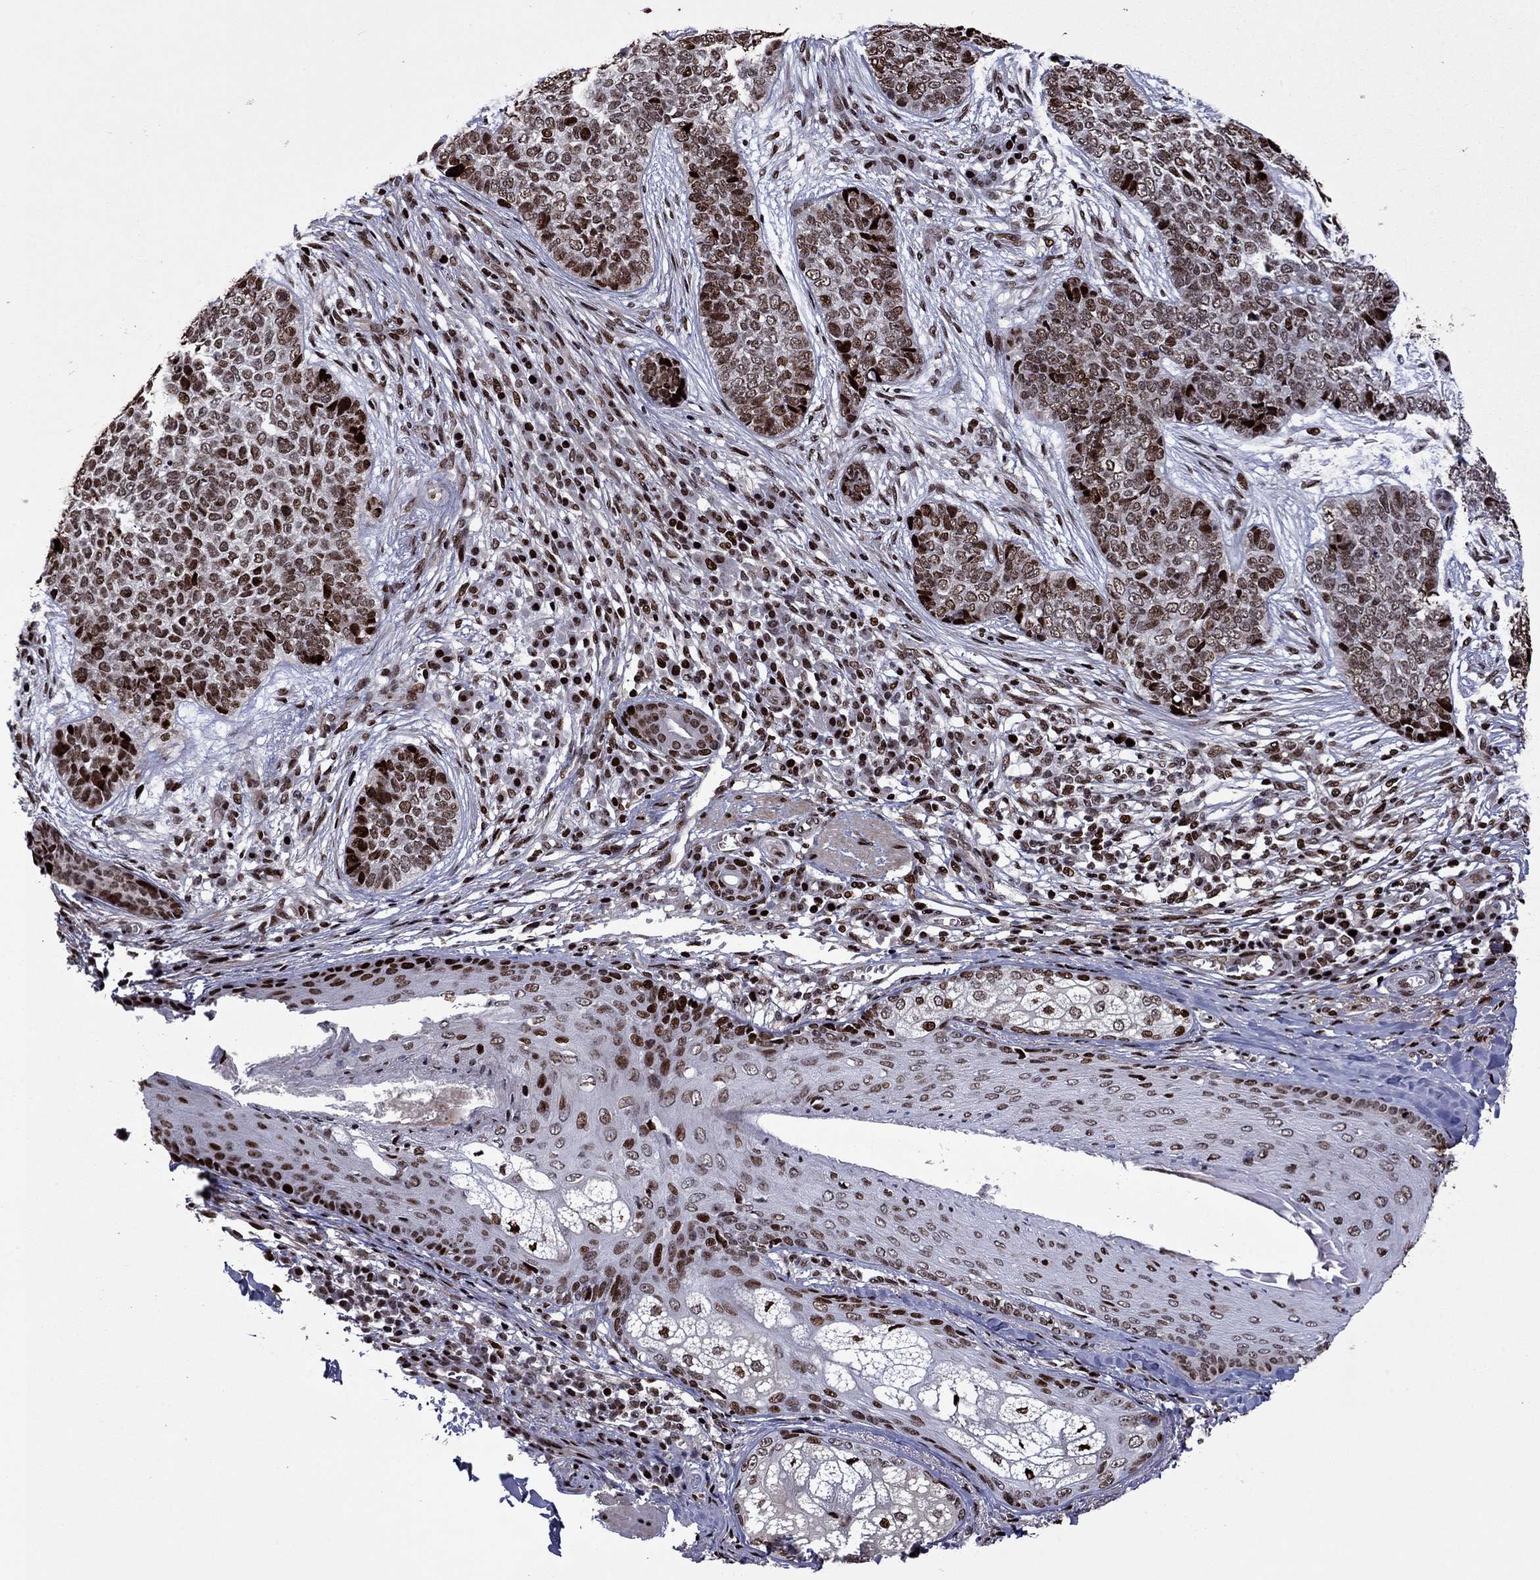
{"staining": {"intensity": "moderate", "quantity": ">75%", "location": "nuclear"}, "tissue": "skin cancer", "cell_type": "Tumor cells", "image_type": "cancer", "snomed": [{"axis": "morphology", "description": "Basal cell carcinoma"}, {"axis": "topography", "description": "Skin"}], "caption": "High-power microscopy captured an IHC histopathology image of skin cancer (basal cell carcinoma), revealing moderate nuclear positivity in about >75% of tumor cells. Nuclei are stained in blue.", "gene": "LIMK1", "patient": {"sex": "female", "age": 69}}